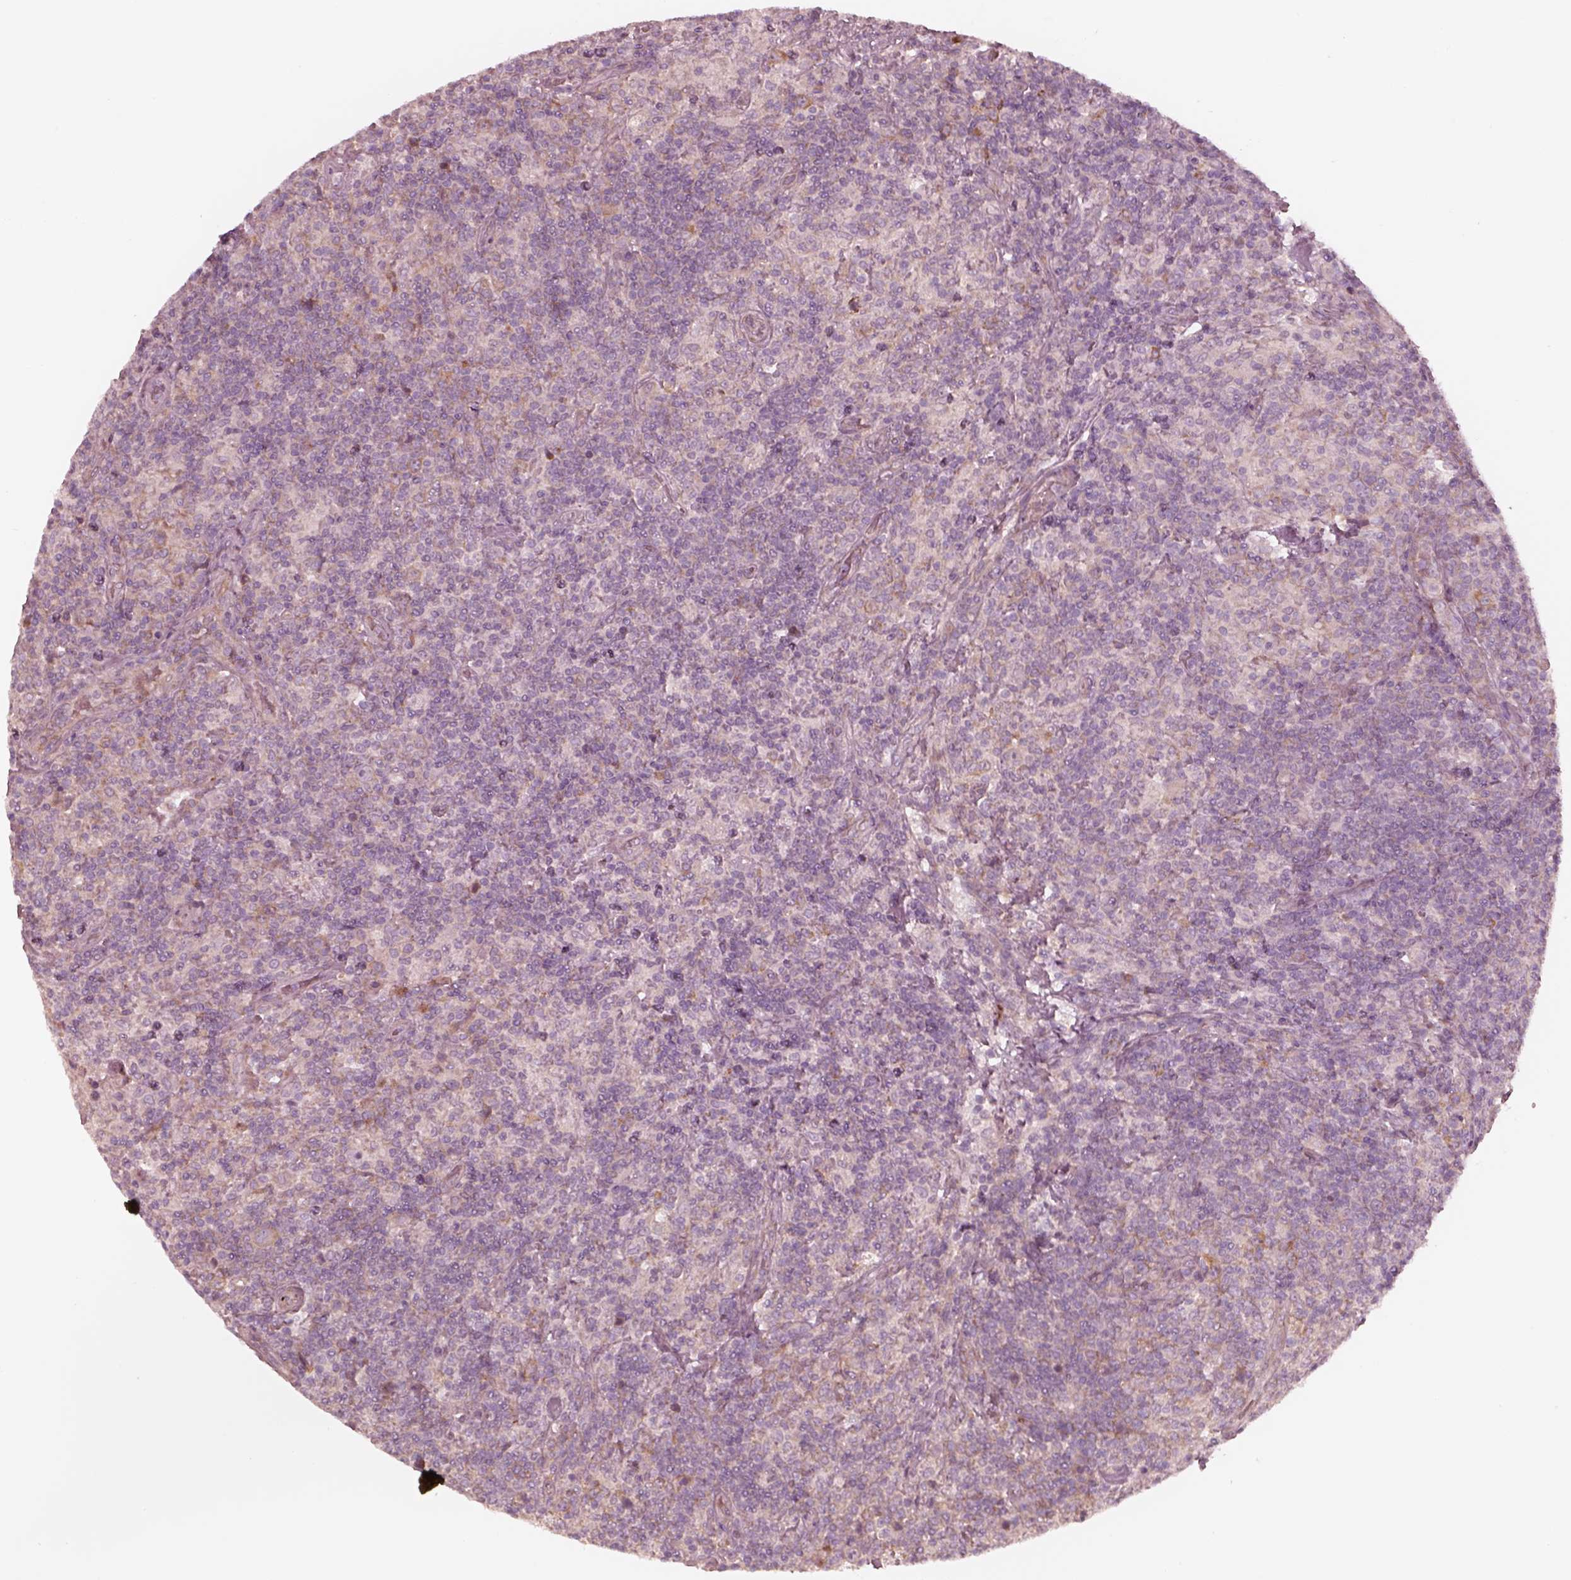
{"staining": {"intensity": "negative", "quantity": "none", "location": "none"}, "tissue": "lymphoma", "cell_type": "Tumor cells", "image_type": "cancer", "snomed": [{"axis": "morphology", "description": "Hodgkin's disease, NOS"}, {"axis": "topography", "description": "Lymph node"}], "caption": "Human lymphoma stained for a protein using immunohistochemistry (IHC) reveals no positivity in tumor cells.", "gene": "RAB3C", "patient": {"sex": "male", "age": 70}}